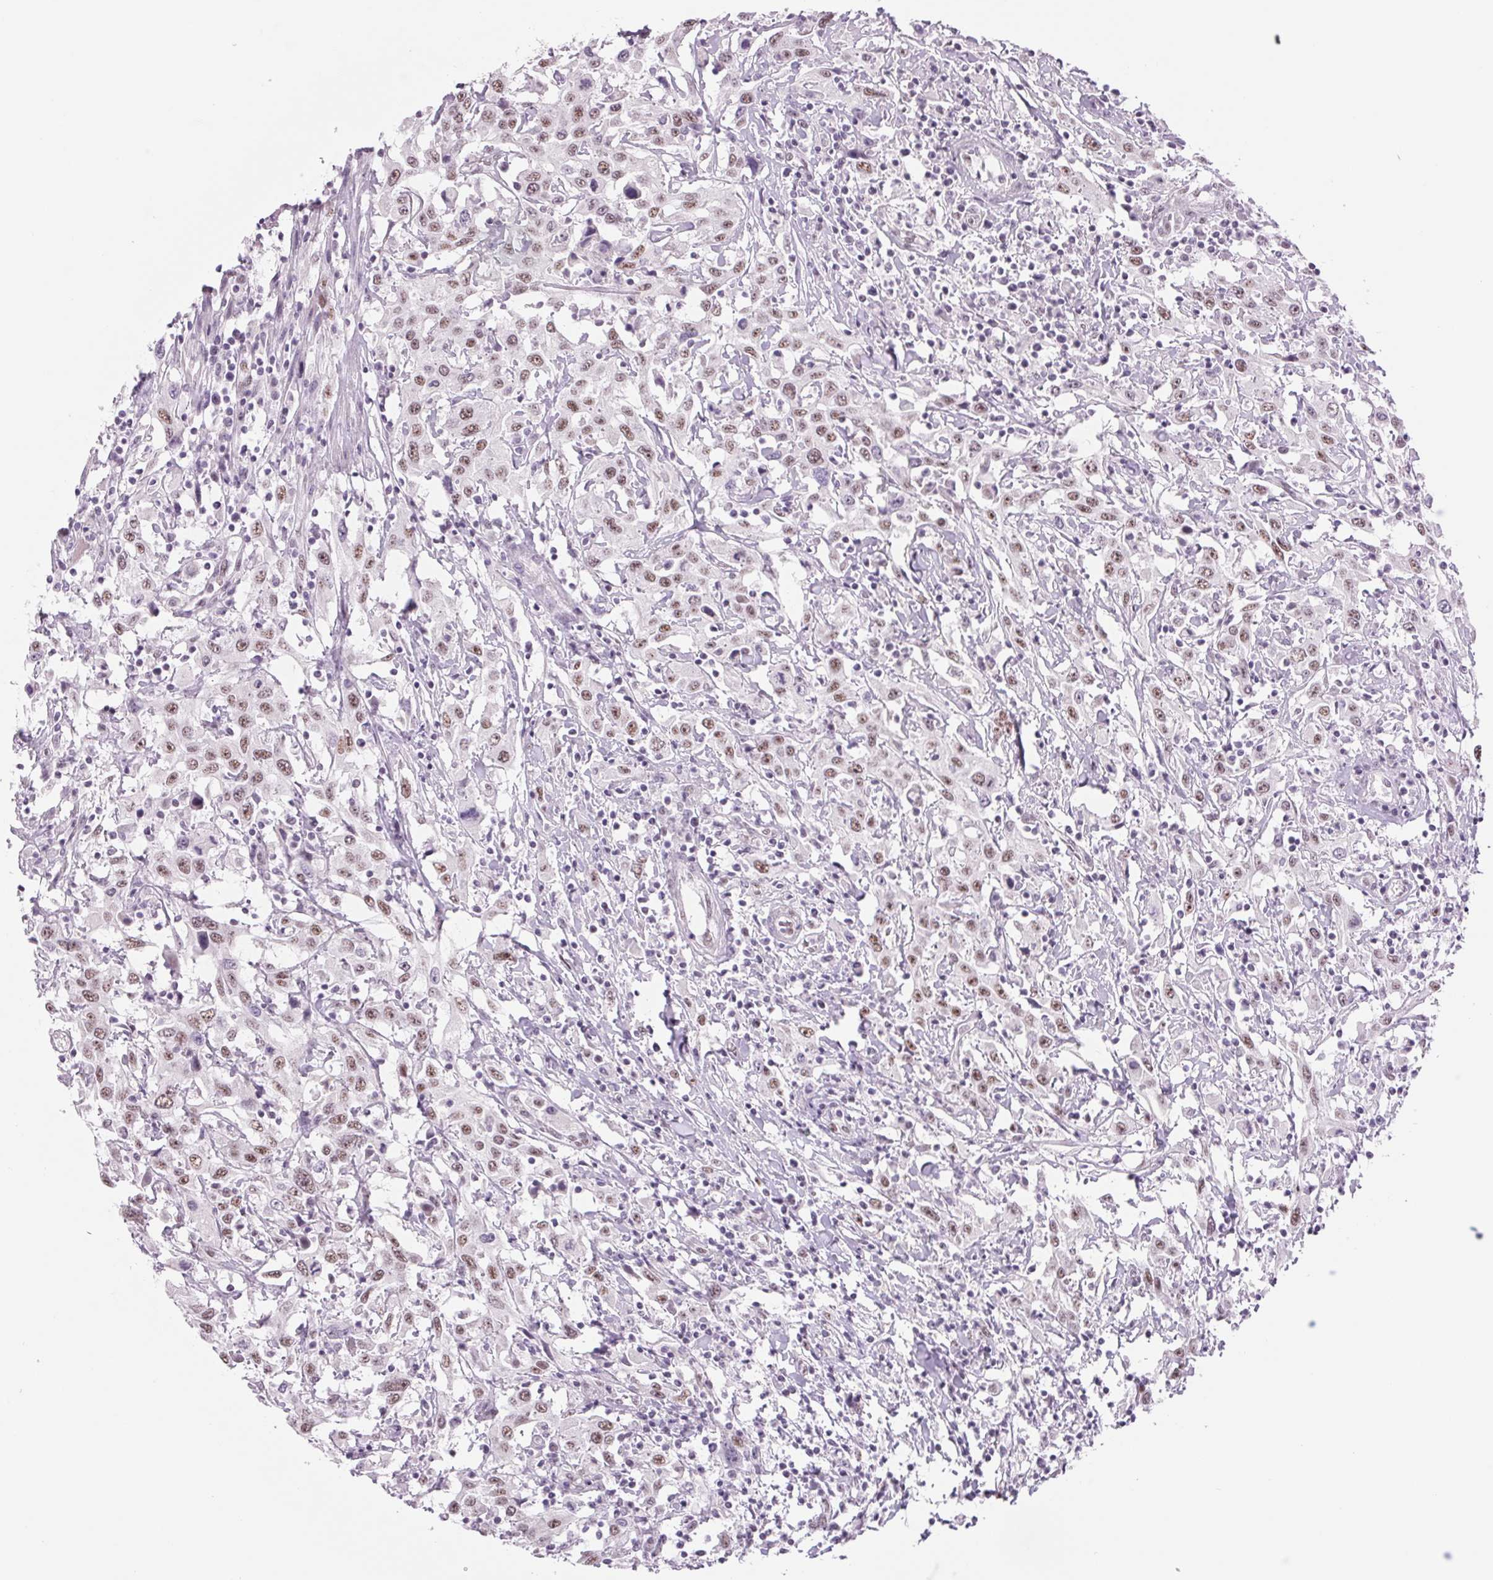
{"staining": {"intensity": "moderate", "quantity": "25%-75%", "location": "nuclear"}, "tissue": "urothelial cancer", "cell_type": "Tumor cells", "image_type": "cancer", "snomed": [{"axis": "morphology", "description": "Urothelial carcinoma, High grade"}, {"axis": "topography", "description": "Urinary bladder"}], "caption": "IHC of human urothelial cancer demonstrates medium levels of moderate nuclear expression in about 25%-75% of tumor cells.", "gene": "ZC3H14", "patient": {"sex": "male", "age": 61}}